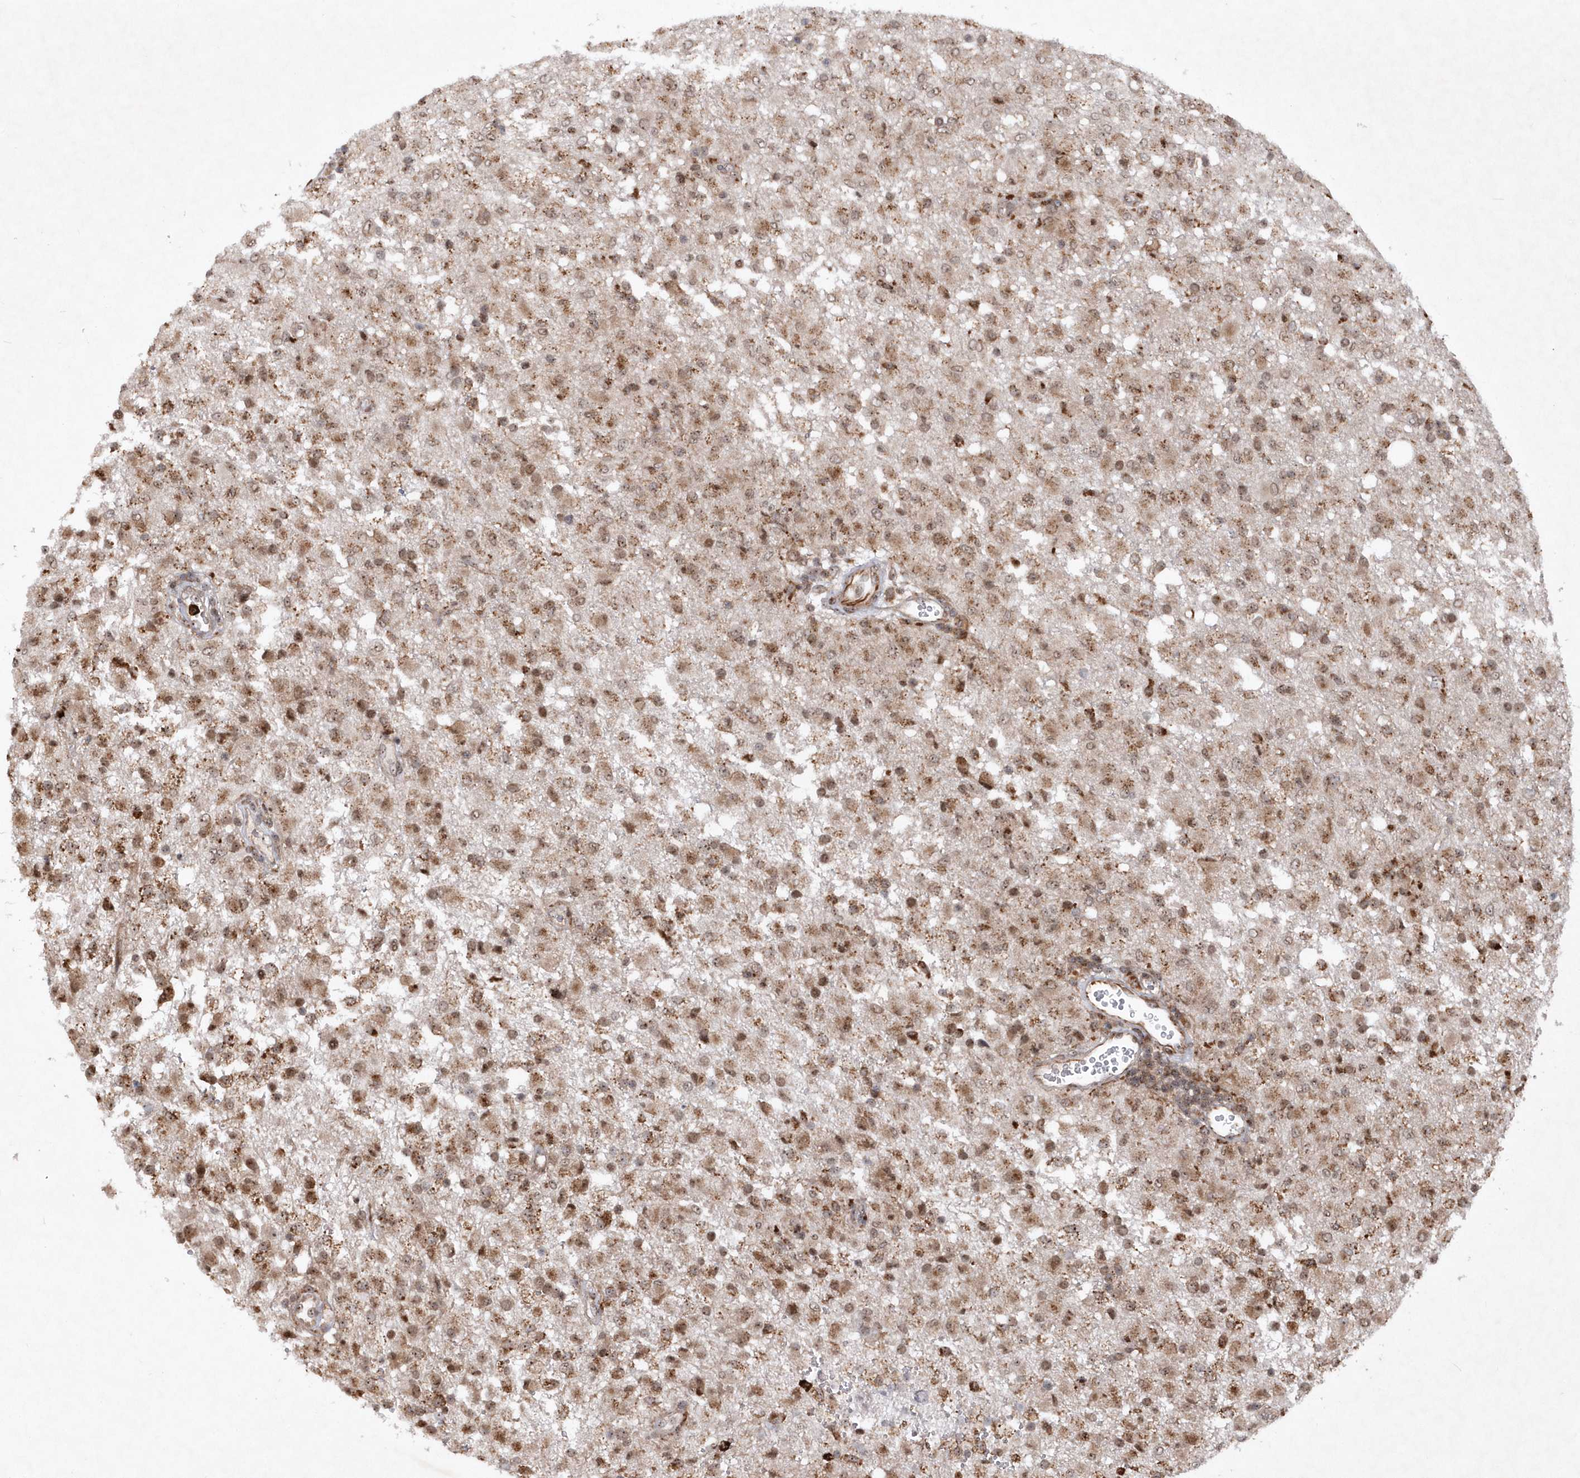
{"staining": {"intensity": "moderate", "quantity": ">75%", "location": "cytoplasmic/membranous,nuclear"}, "tissue": "glioma", "cell_type": "Tumor cells", "image_type": "cancer", "snomed": [{"axis": "morphology", "description": "Glioma, malignant, High grade"}, {"axis": "topography", "description": "Brain"}], "caption": "This is an image of immunohistochemistry staining of glioma, which shows moderate staining in the cytoplasmic/membranous and nuclear of tumor cells.", "gene": "SOWAHB", "patient": {"sex": "female", "age": 57}}